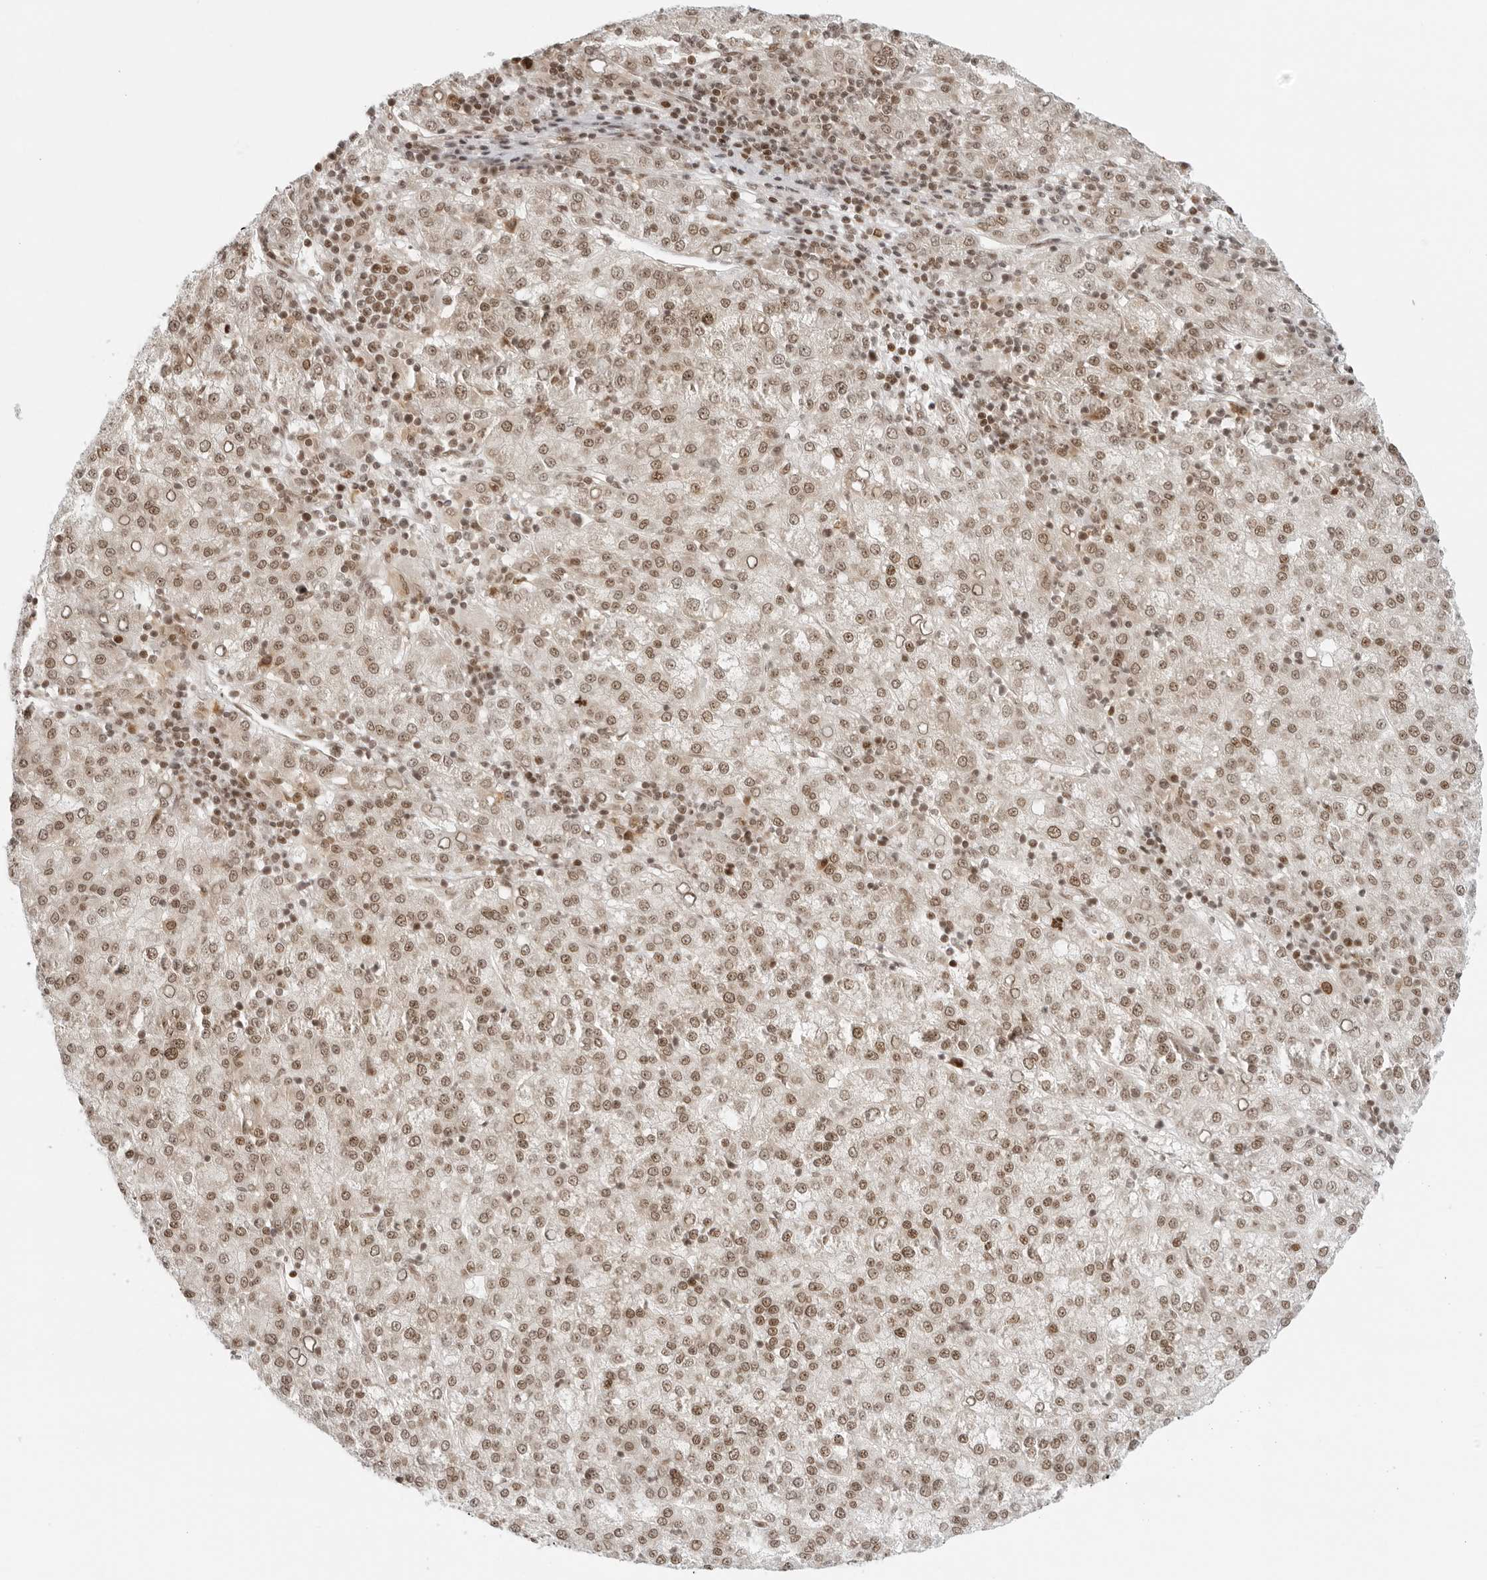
{"staining": {"intensity": "moderate", "quantity": ">75%", "location": "nuclear"}, "tissue": "liver cancer", "cell_type": "Tumor cells", "image_type": "cancer", "snomed": [{"axis": "morphology", "description": "Carcinoma, Hepatocellular, NOS"}, {"axis": "topography", "description": "Liver"}], "caption": "Liver hepatocellular carcinoma stained with IHC shows moderate nuclear staining in about >75% of tumor cells. Nuclei are stained in blue.", "gene": "RCC1", "patient": {"sex": "female", "age": 58}}